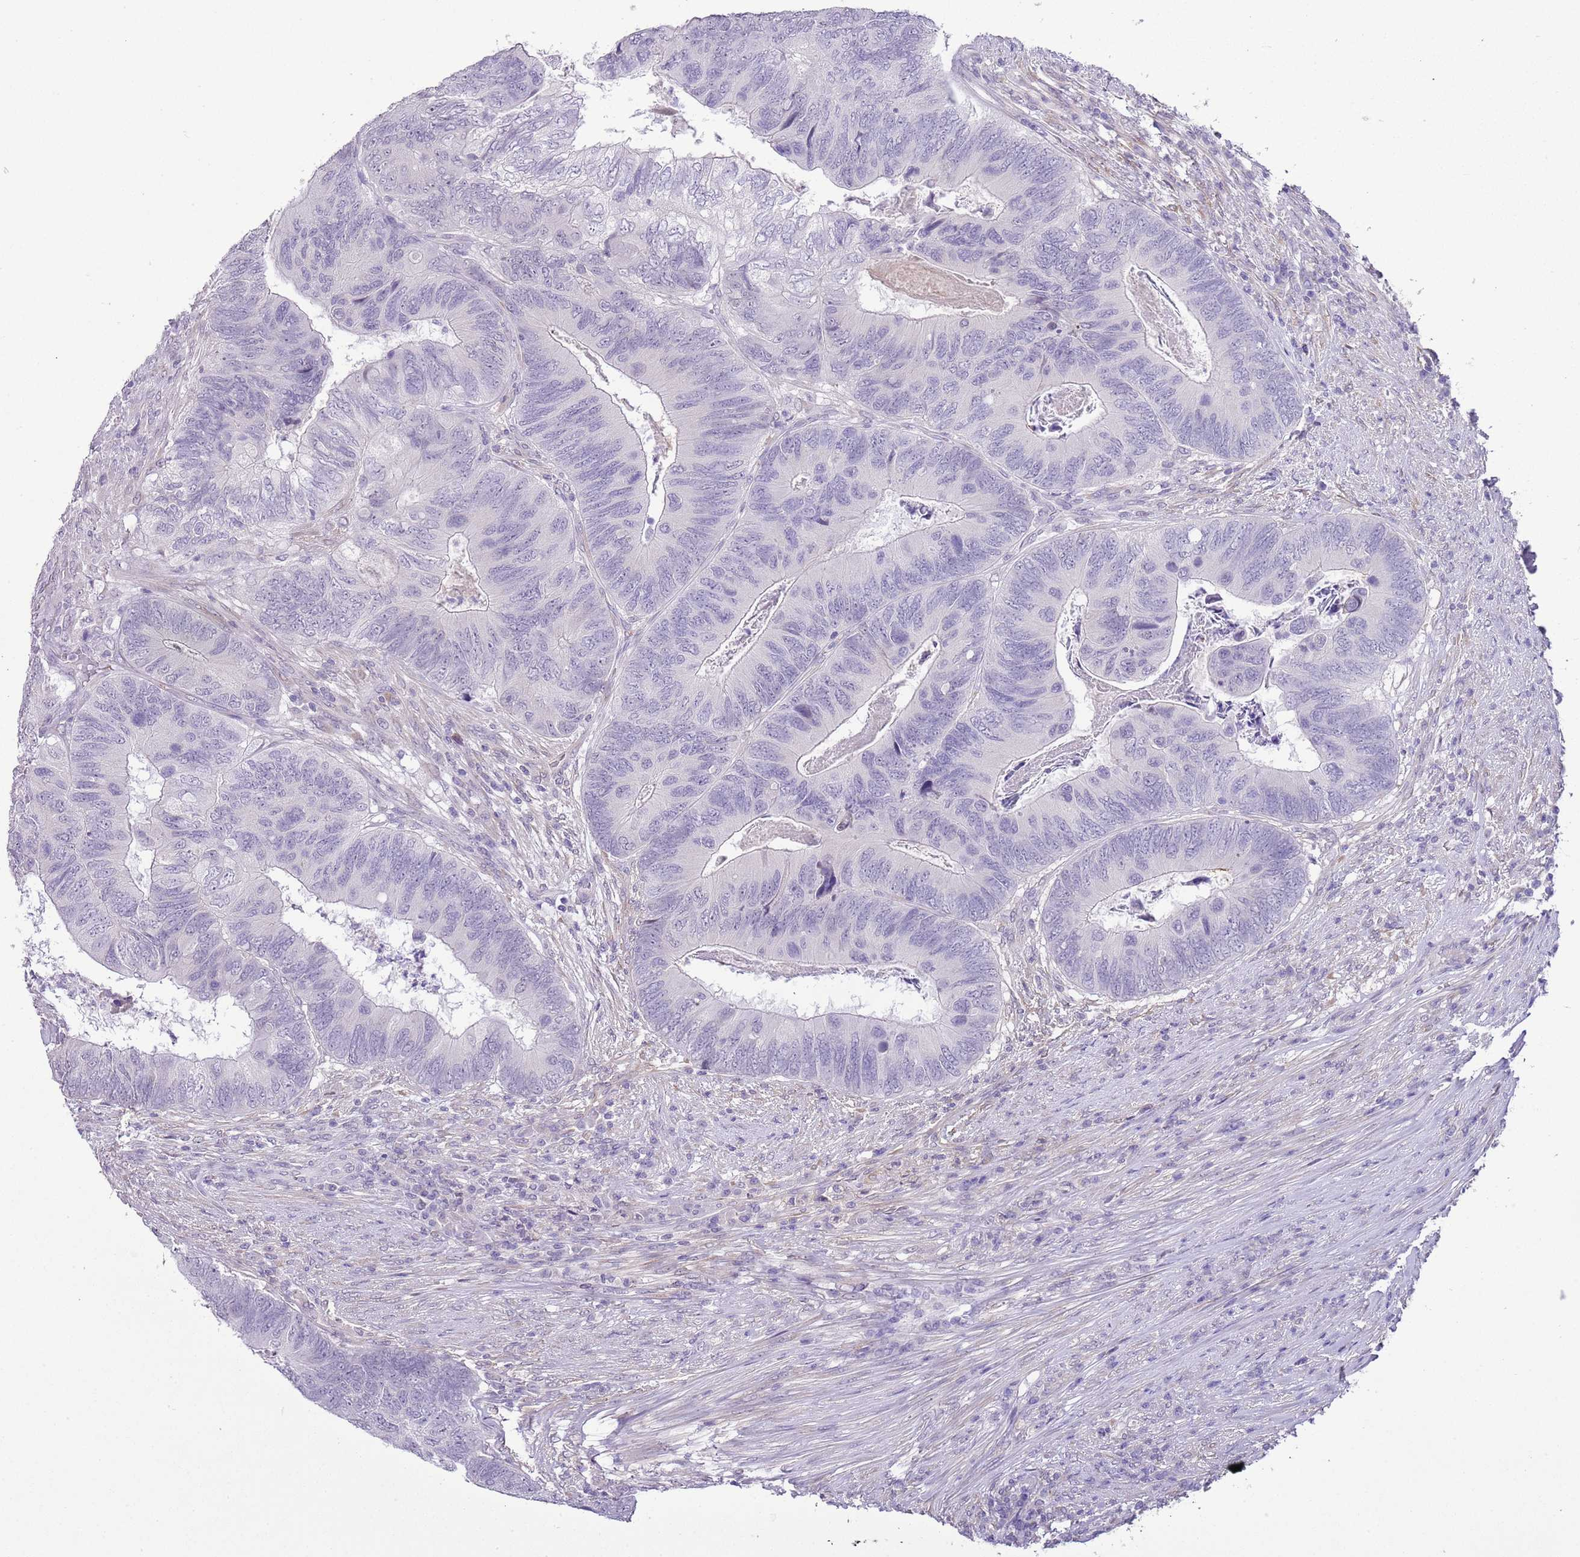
{"staining": {"intensity": "negative", "quantity": "none", "location": "none"}, "tissue": "colorectal cancer", "cell_type": "Tumor cells", "image_type": "cancer", "snomed": [{"axis": "morphology", "description": "Adenocarcinoma, NOS"}, {"axis": "topography", "description": "Colon"}], "caption": "Immunohistochemical staining of colorectal adenocarcinoma reveals no significant staining in tumor cells.", "gene": "MIDN", "patient": {"sex": "female", "age": 67}}